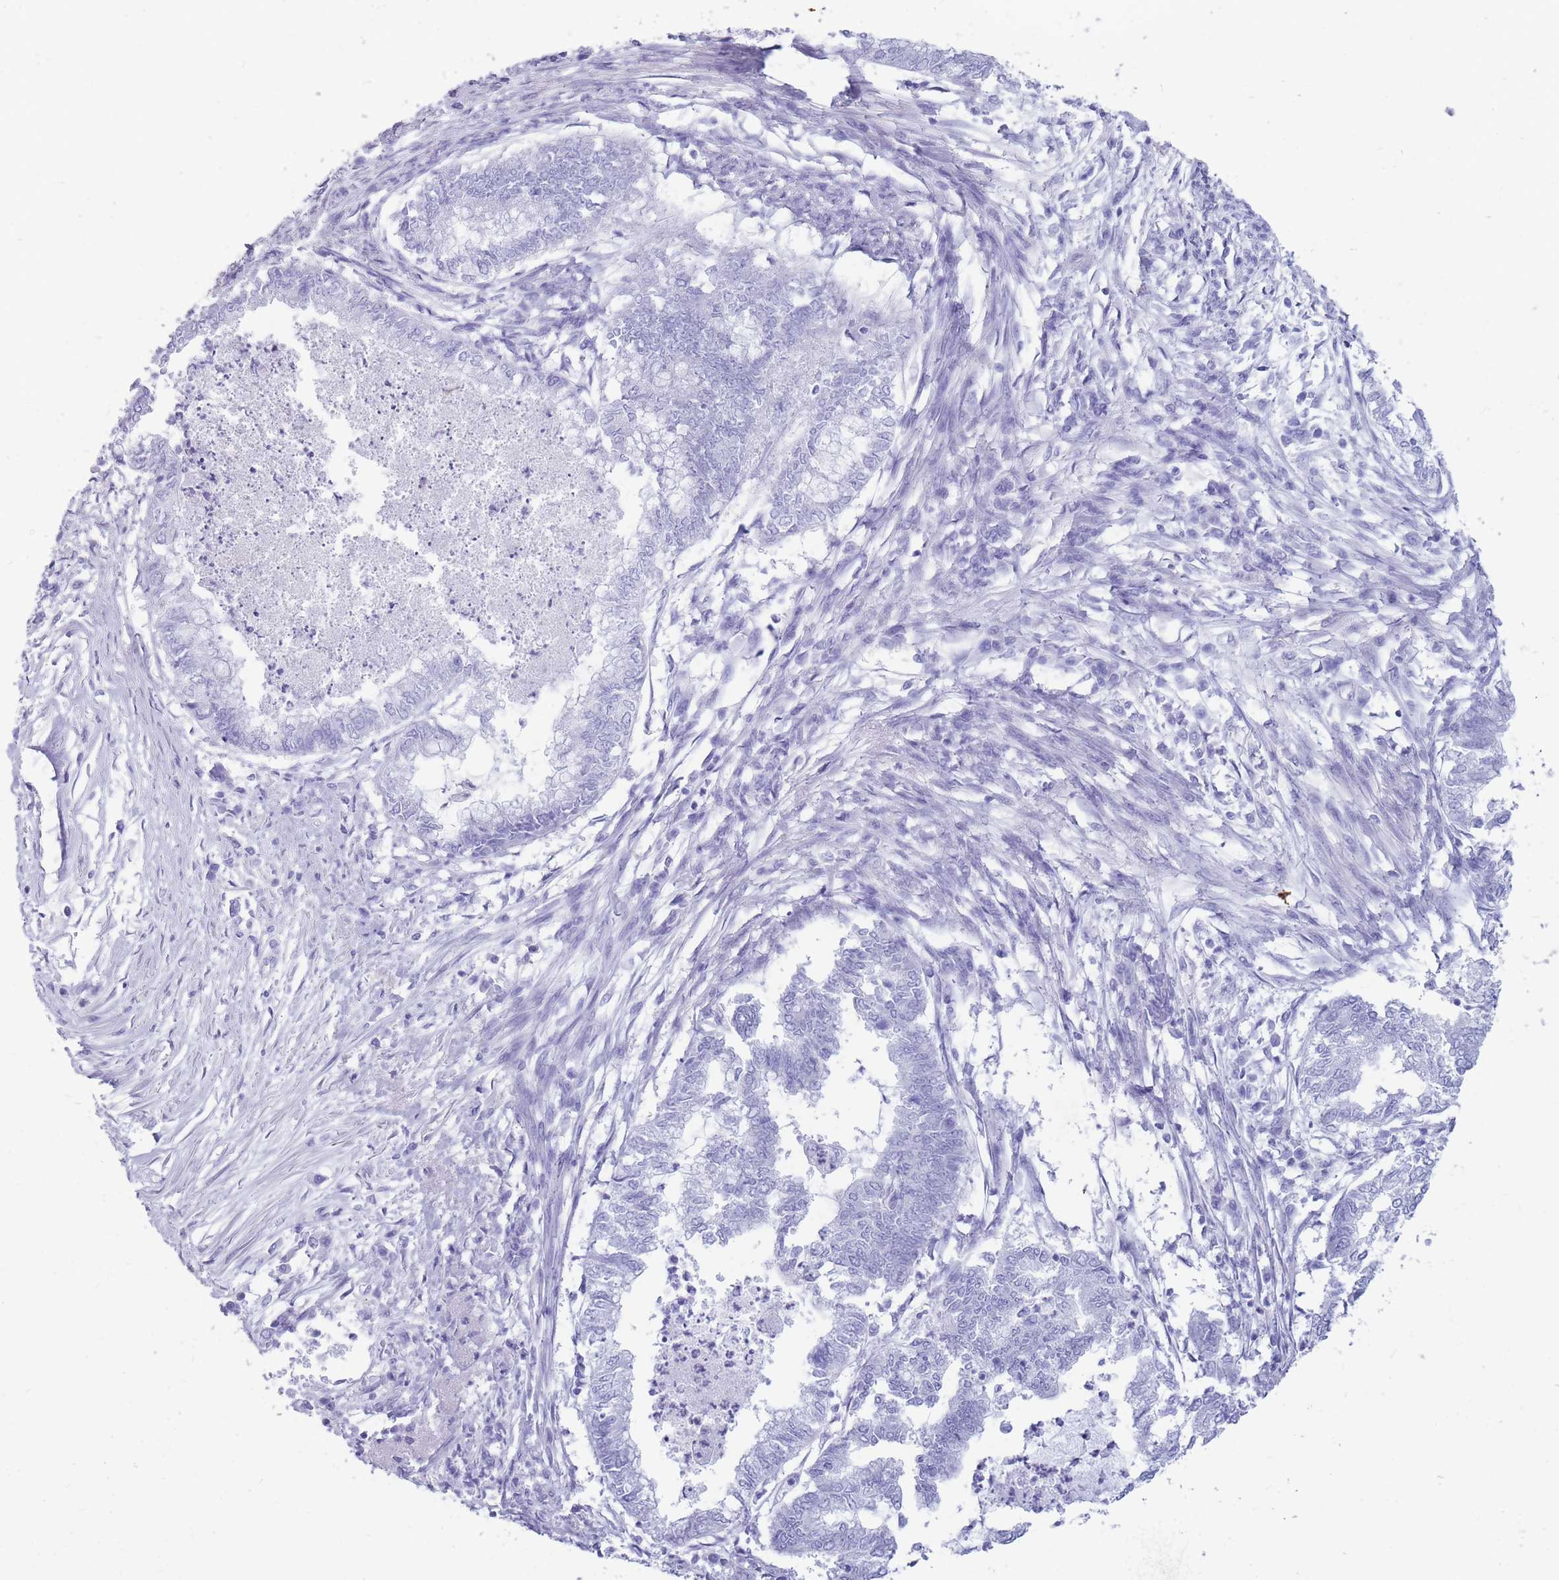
{"staining": {"intensity": "negative", "quantity": "none", "location": "none"}, "tissue": "endometrial cancer", "cell_type": "Tumor cells", "image_type": "cancer", "snomed": [{"axis": "morphology", "description": "Adenocarcinoma, NOS"}, {"axis": "topography", "description": "Endometrium"}], "caption": "A micrograph of human adenocarcinoma (endometrial) is negative for staining in tumor cells.", "gene": "MTSS2", "patient": {"sex": "female", "age": 79}}